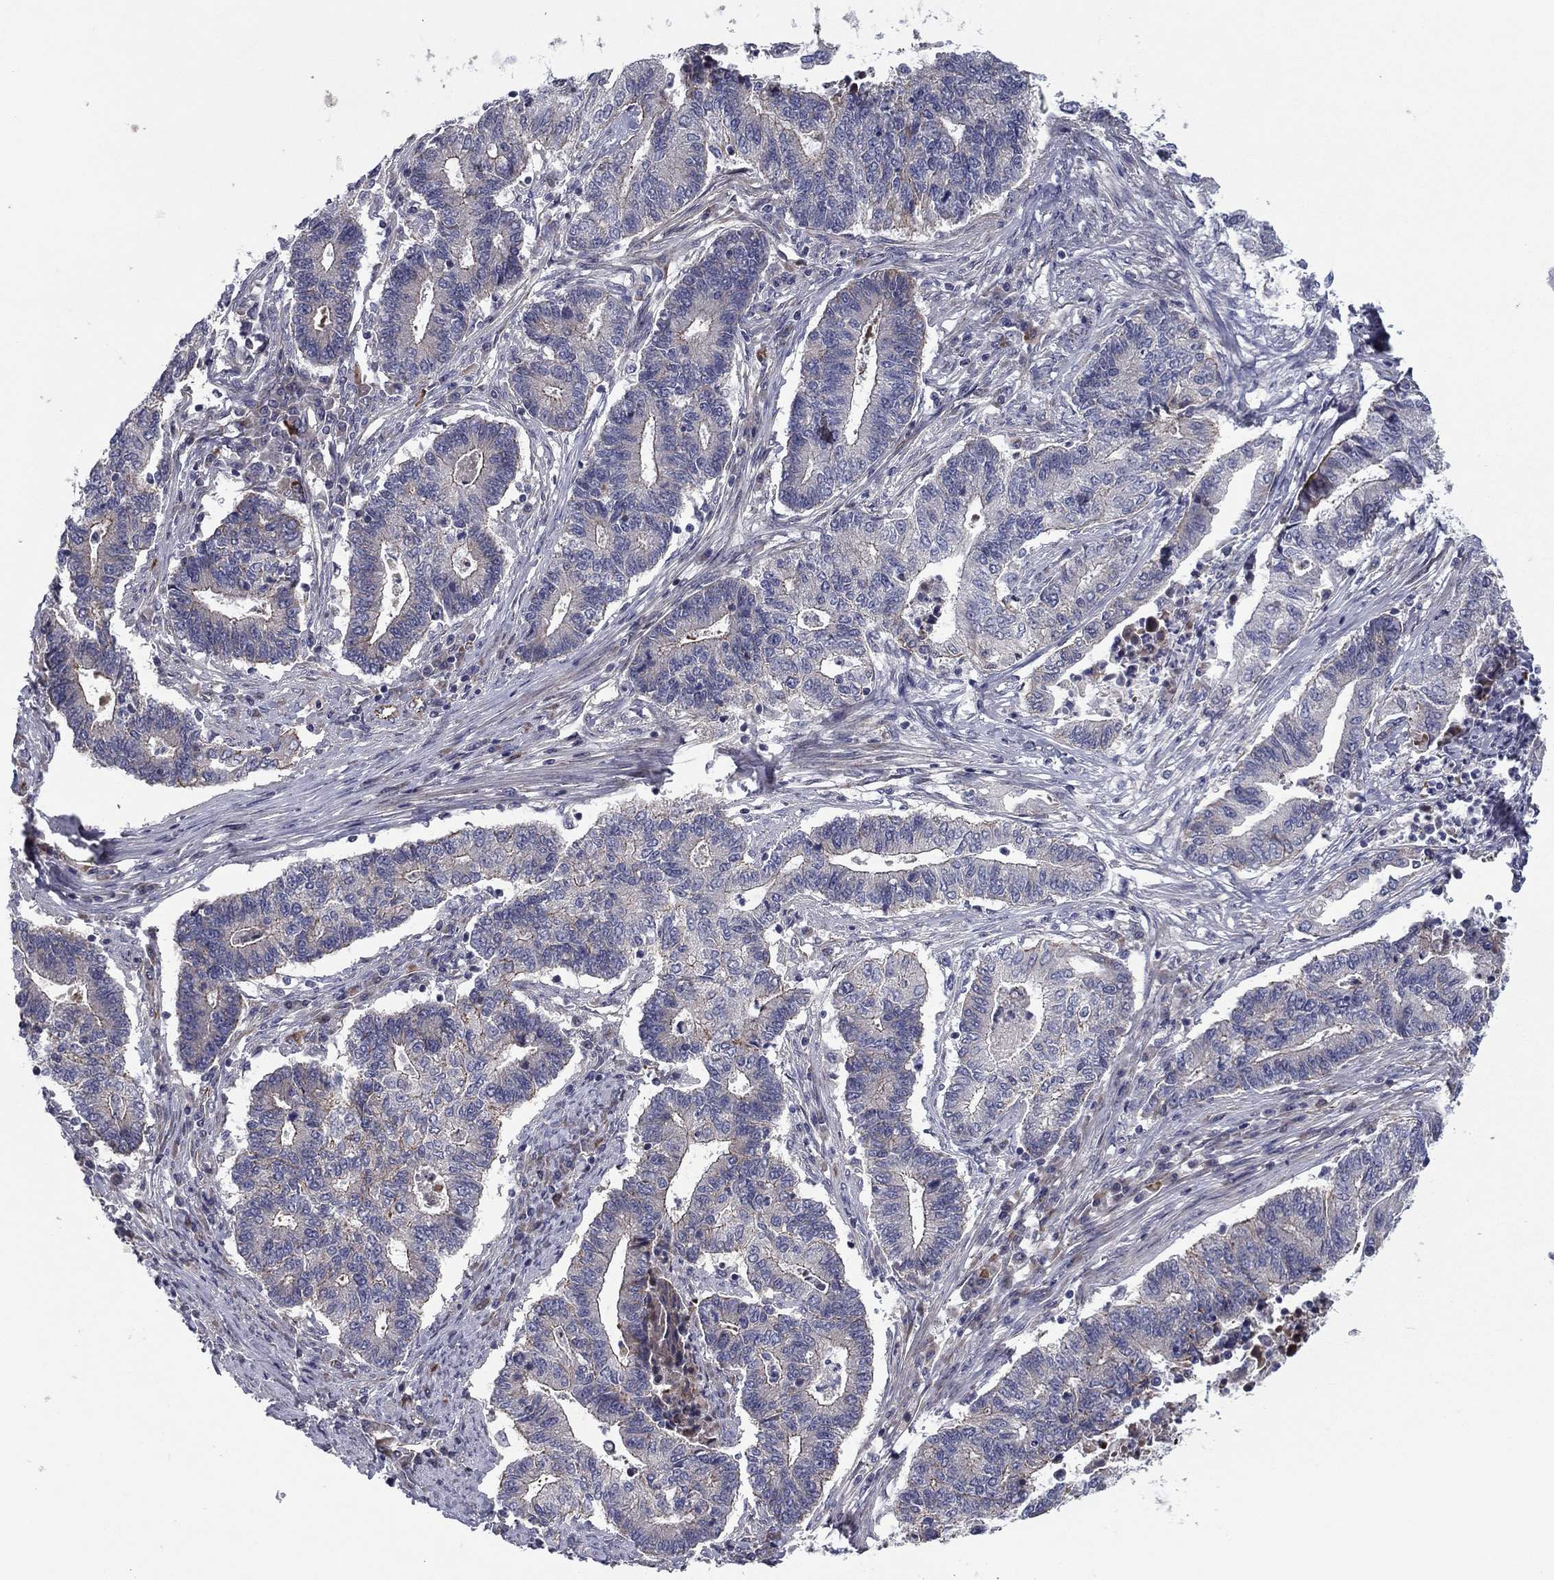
{"staining": {"intensity": "negative", "quantity": "none", "location": "none"}, "tissue": "endometrial cancer", "cell_type": "Tumor cells", "image_type": "cancer", "snomed": [{"axis": "morphology", "description": "Adenocarcinoma, NOS"}, {"axis": "topography", "description": "Uterus"}, {"axis": "topography", "description": "Endometrium"}], "caption": "Tumor cells show no significant protein positivity in adenocarcinoma (endometrial).", "gene": "CLSTN1", "patient": {"sex": "female", "age": 54}}